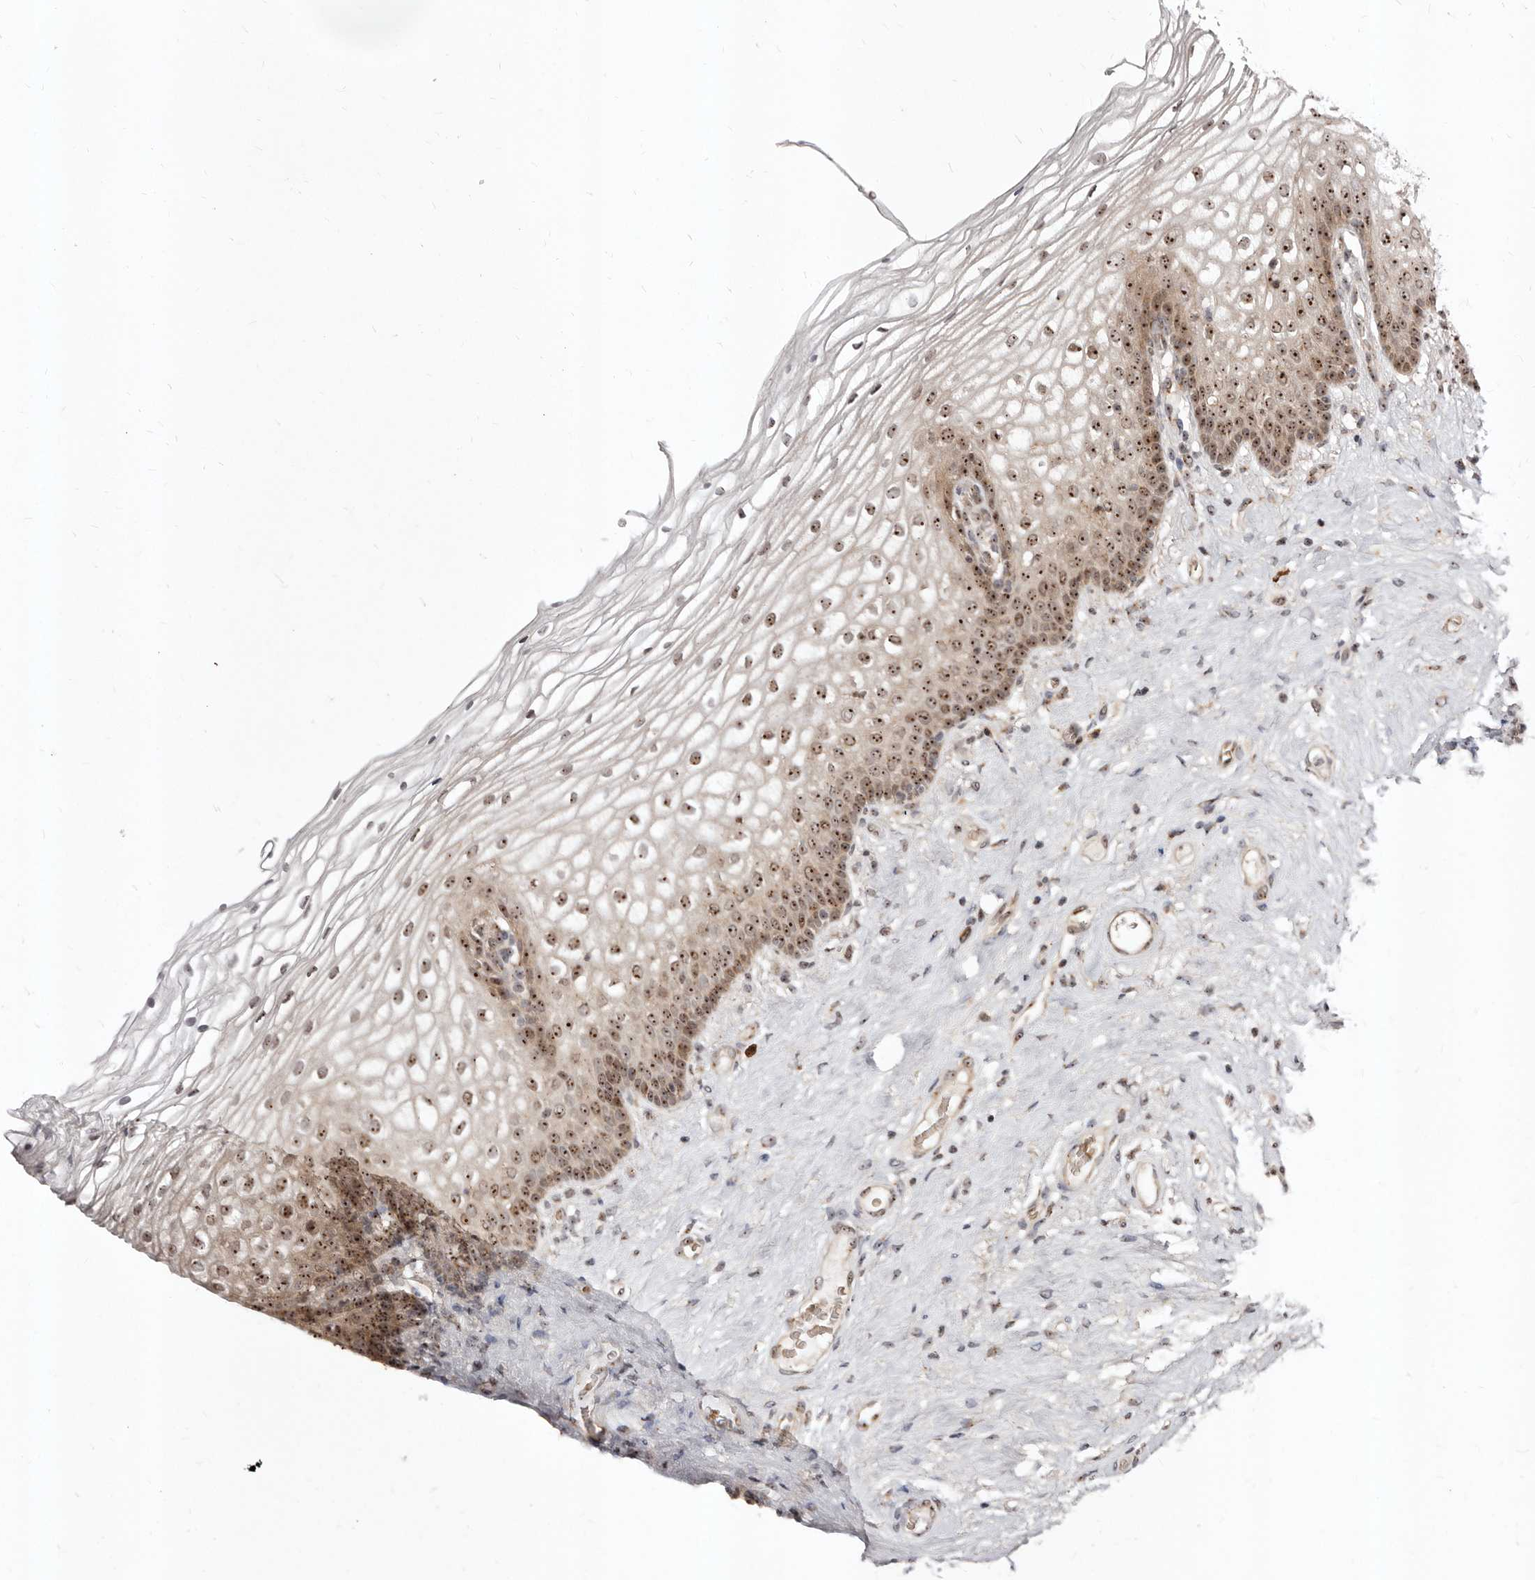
{"staining": {"intensity": "strong", "quantity": "25%-75%", "location": "nuclear"}, "tissue": "vagina", "cell_type": "Squamous epithelial cells", "image_type": "normal", "snomed": [{"axis": "morphology", "description": "Normal tissue, NOS"}, {"axis": "topography", "description": "Vagina"}], "caption": "High-power microscopy captured an immunohistochemistry (IHC) histopathology image of benign vagina, revealing strong nuclear positivity in about 25%-75% of squamous epithelial cells.", "gene": "APOL6", "patient": {"sex": "female", "age": 60}}